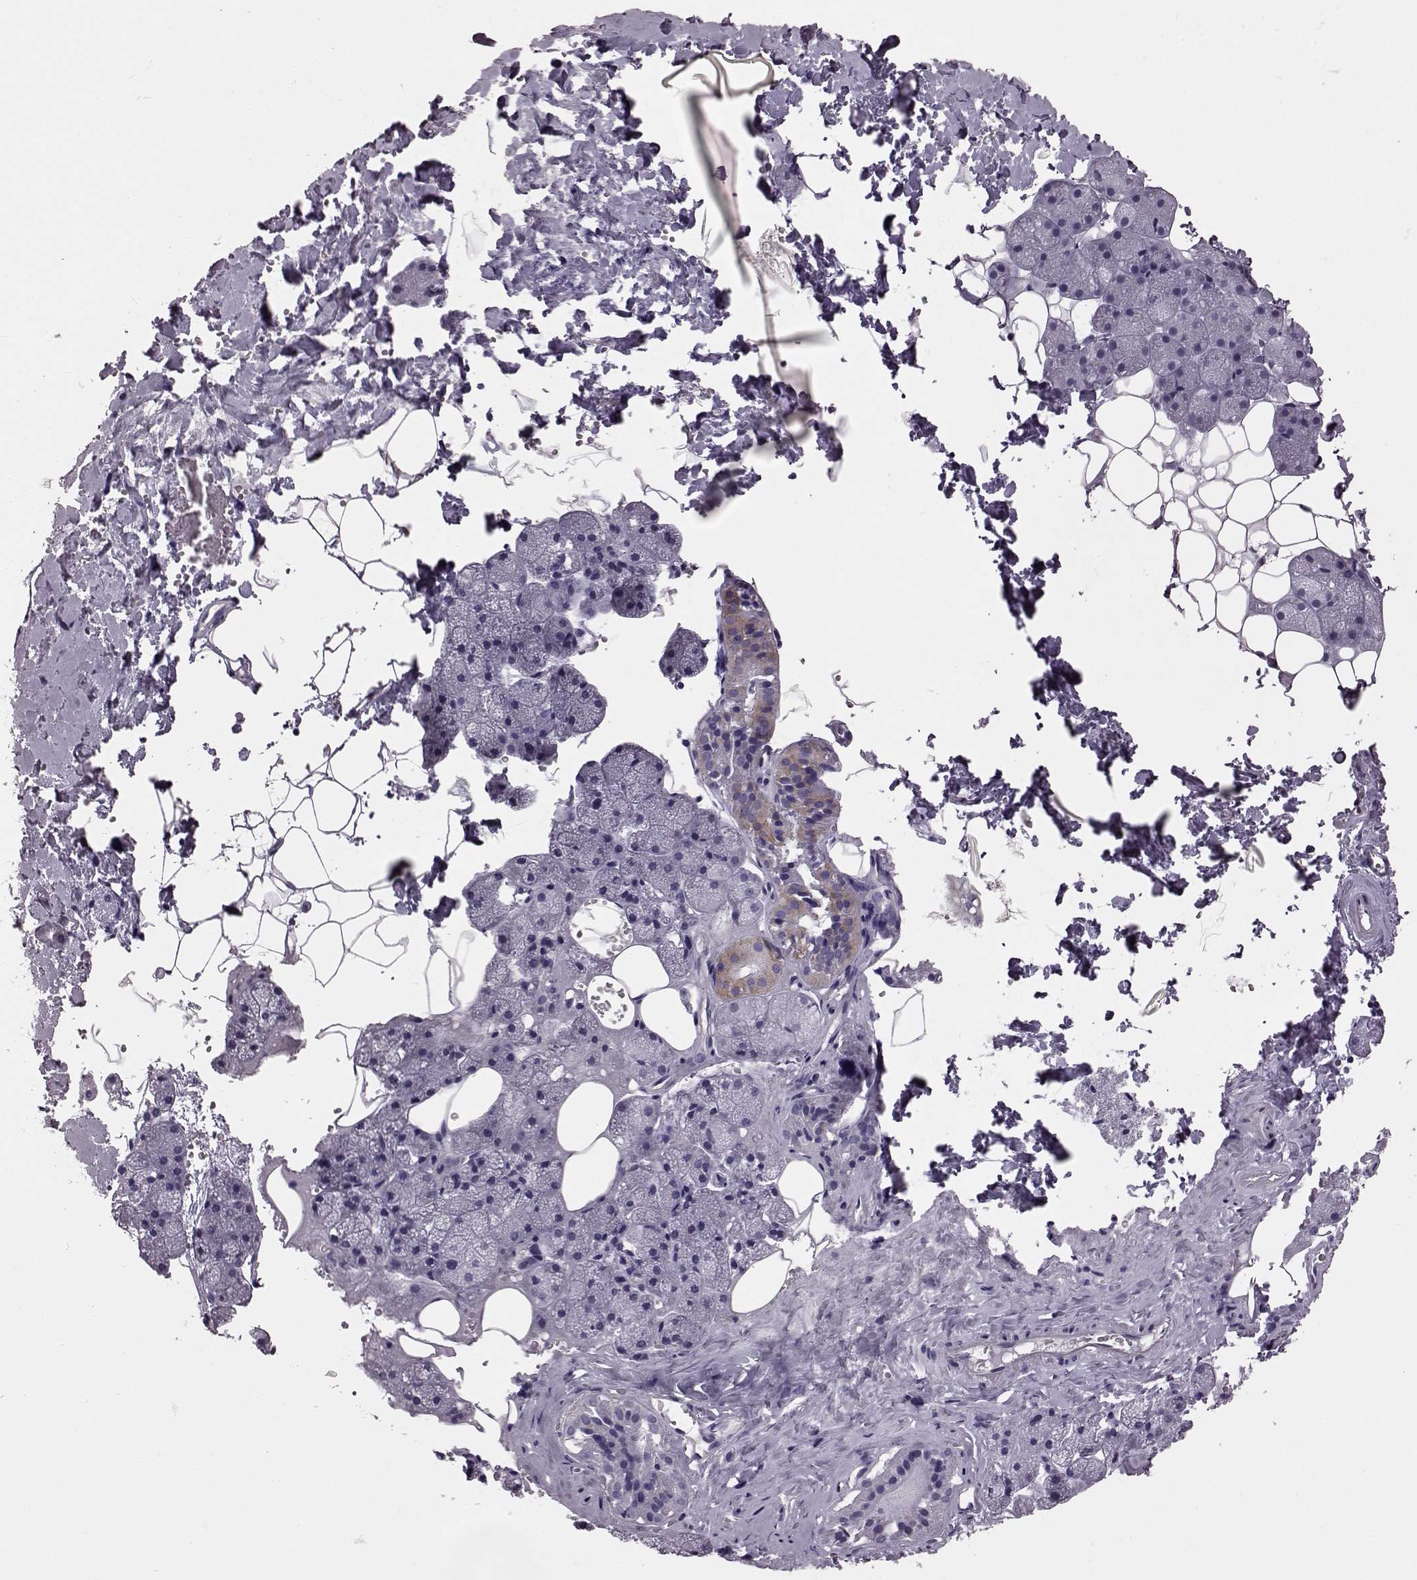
{"staining": {"intensity": "weak", "quantity": "<25%", "location": "cytoplasmic/membranous"}, "tissue": "salivary gland", "cell_type": "Glandular cells", "image_type": "normal", "snomed": [{"axis": "morphology", "description": "Normal tissue, NOS"}, {"axis": "topography", "description": "Salivary gland"}], "caption": "Glandular cells are negative for brown protein staining in benign salivary gland. Brightfield microscopy of immunohistochemistry (IHC) stained with DAB (brown) and hematoxylin (blue), captured at high magnification.", "gene": "RIMS2", "patient": {"sex": "male", "age": 38}}